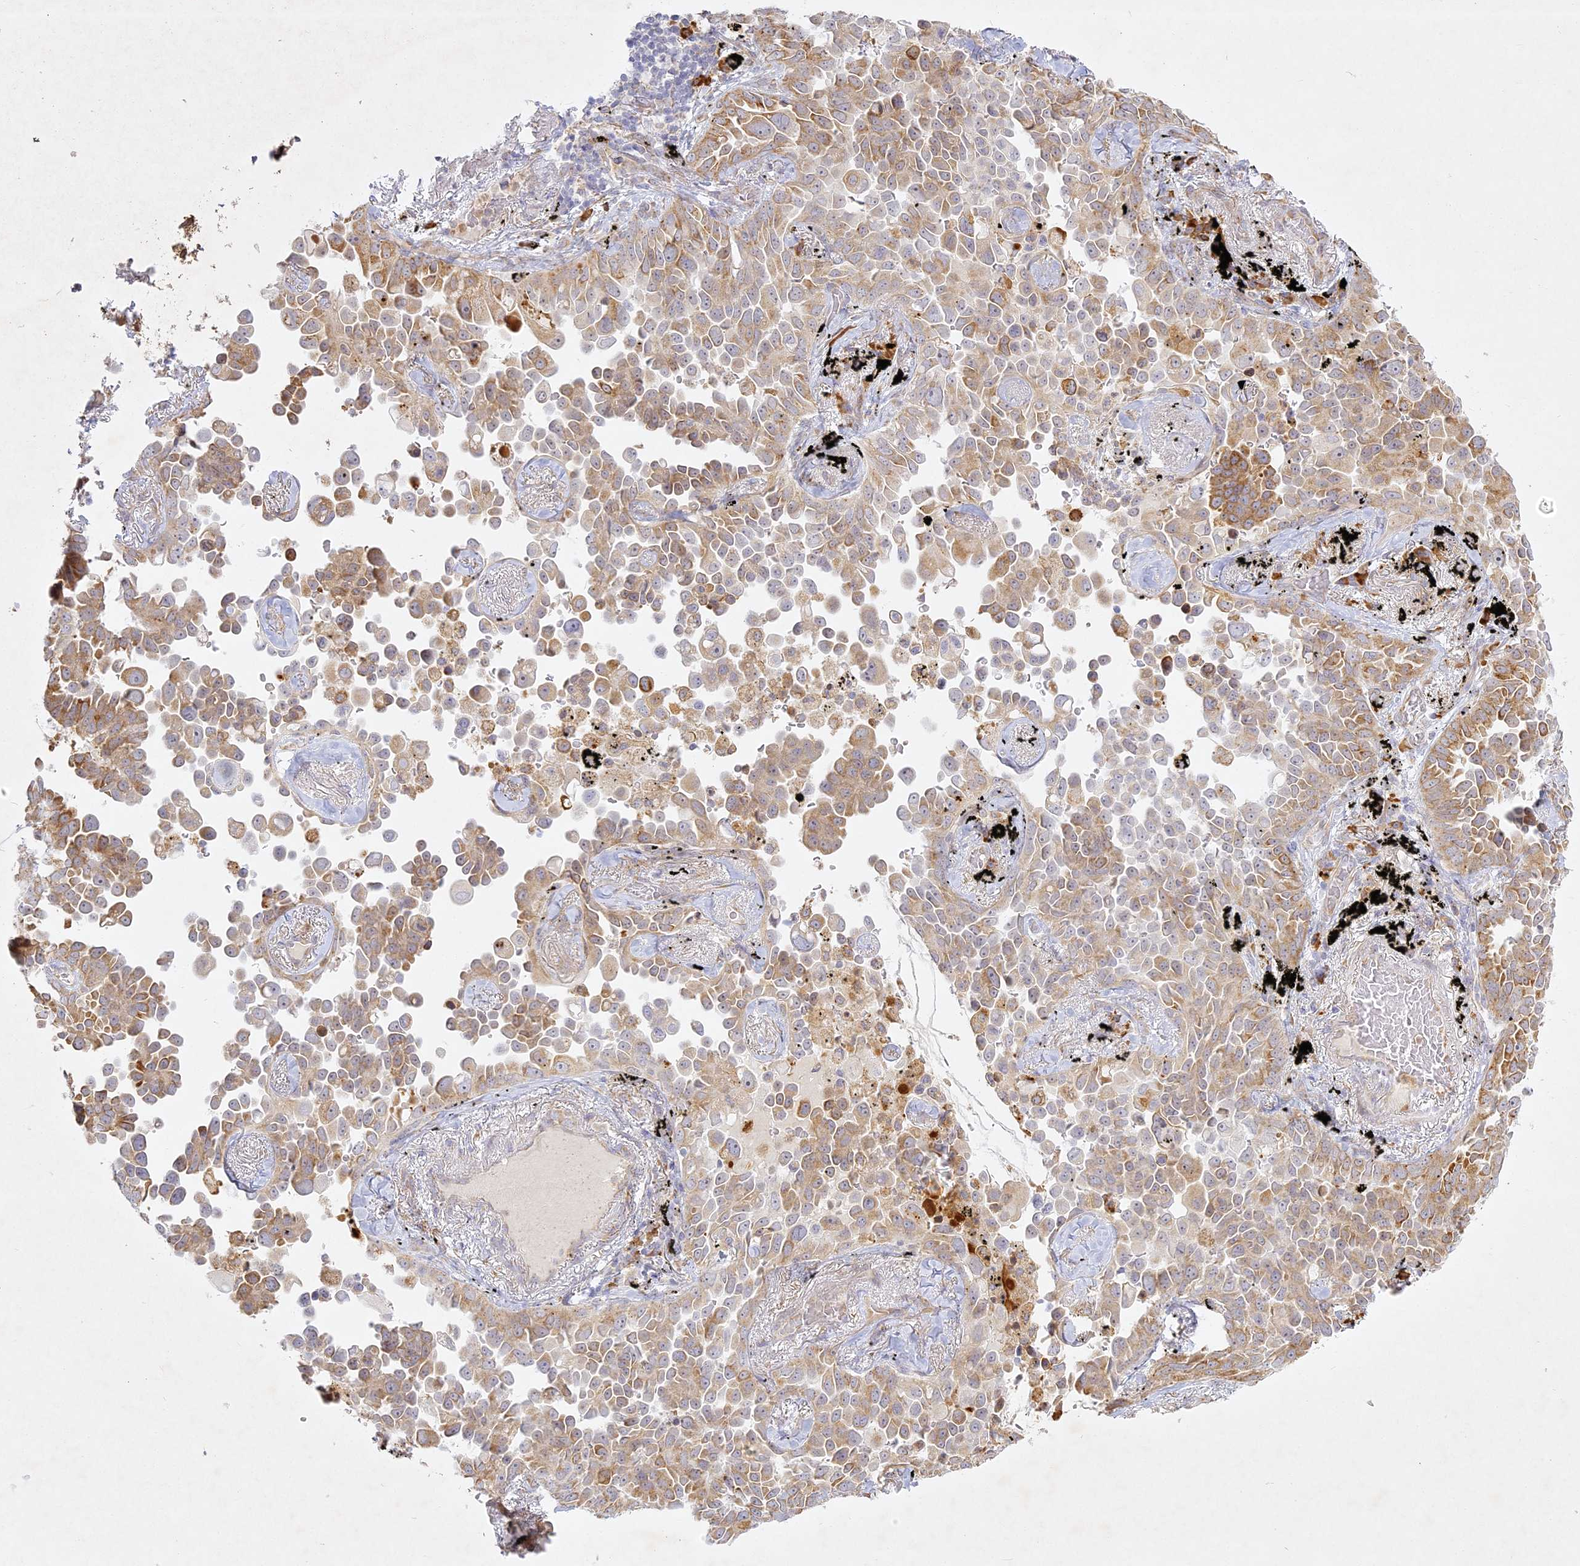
{"staining": {"intensity": "moderate", "quantity": "25%-75%", "location": "cytoplasmic/membranous"}, "tissue": "lung cancer", "cell_type": "Tumor cells", "image_type": "cancer", "snomed": [{"axis": "morphology", "description": "Adenocarcinoma, NOS"}, {"axis": "topography", "description": "Lung"}], "caption": "Immunohistochemical staining of human lung cancer reveals medium levels of moderate cytoplasmic/membranous protein positivity in approximately 25%-75% of tumor cells.", "gene": "SLC30A5", "patient": {"sex": "female", "age": 67}}